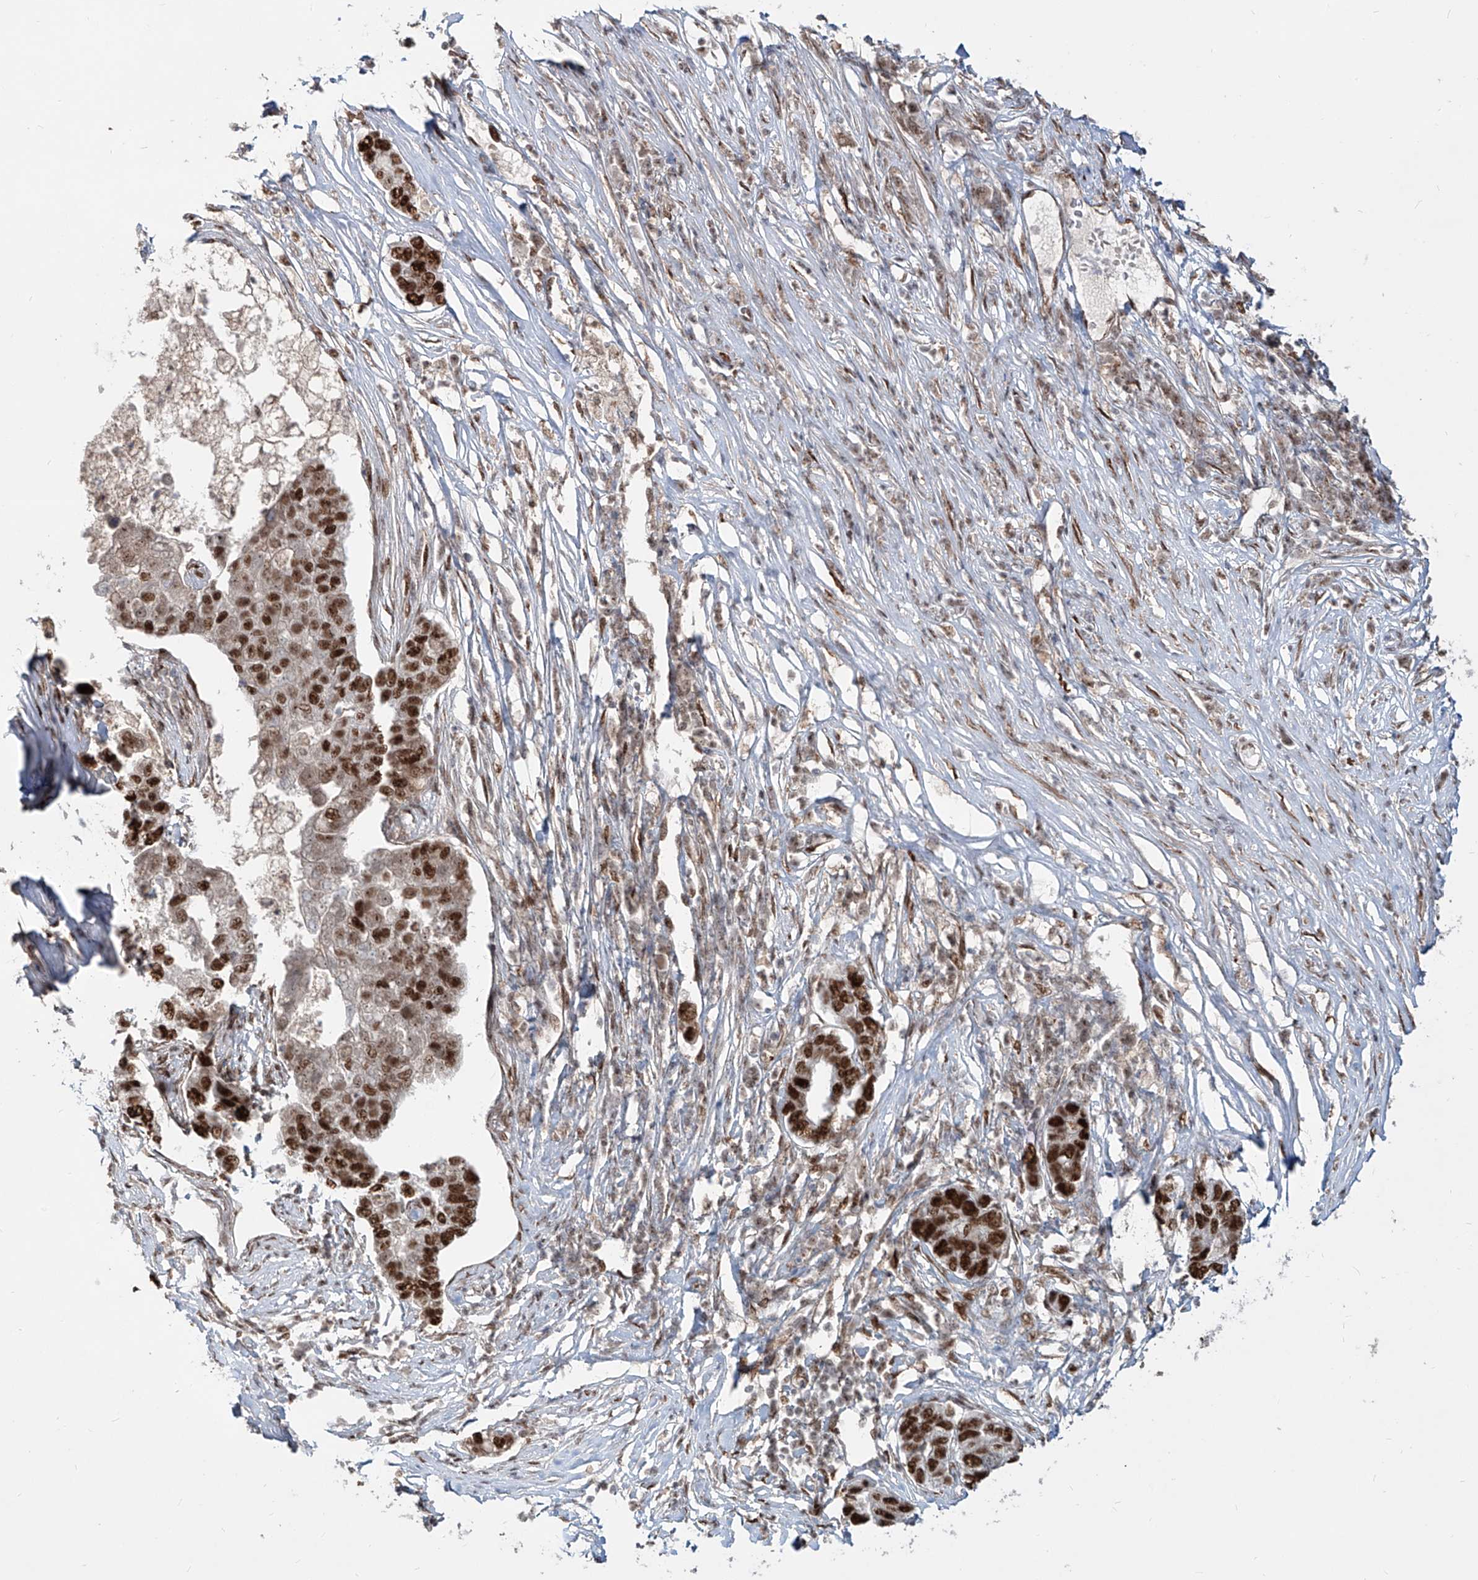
{"staining": {"intensity": "strong", "quantity": ">75%", "location": "nuclear"}, "tissue": "pancreatic cancer", "cell_type": "Tumor cells", "image_type": "cancer", "snomed": [{"axis": "morphology", "description": "Adenocarcinoma, NOS"}, {"axis": "topography", "description": "Pancreas"}], "caption": "Protein staining by IHC exhibits strong nuclear expression in about >75% of tumor cells in pancreatic adenocarcinoma.", "gene": "ZNF710", "patient": {"sex": "female", "age": 61}}